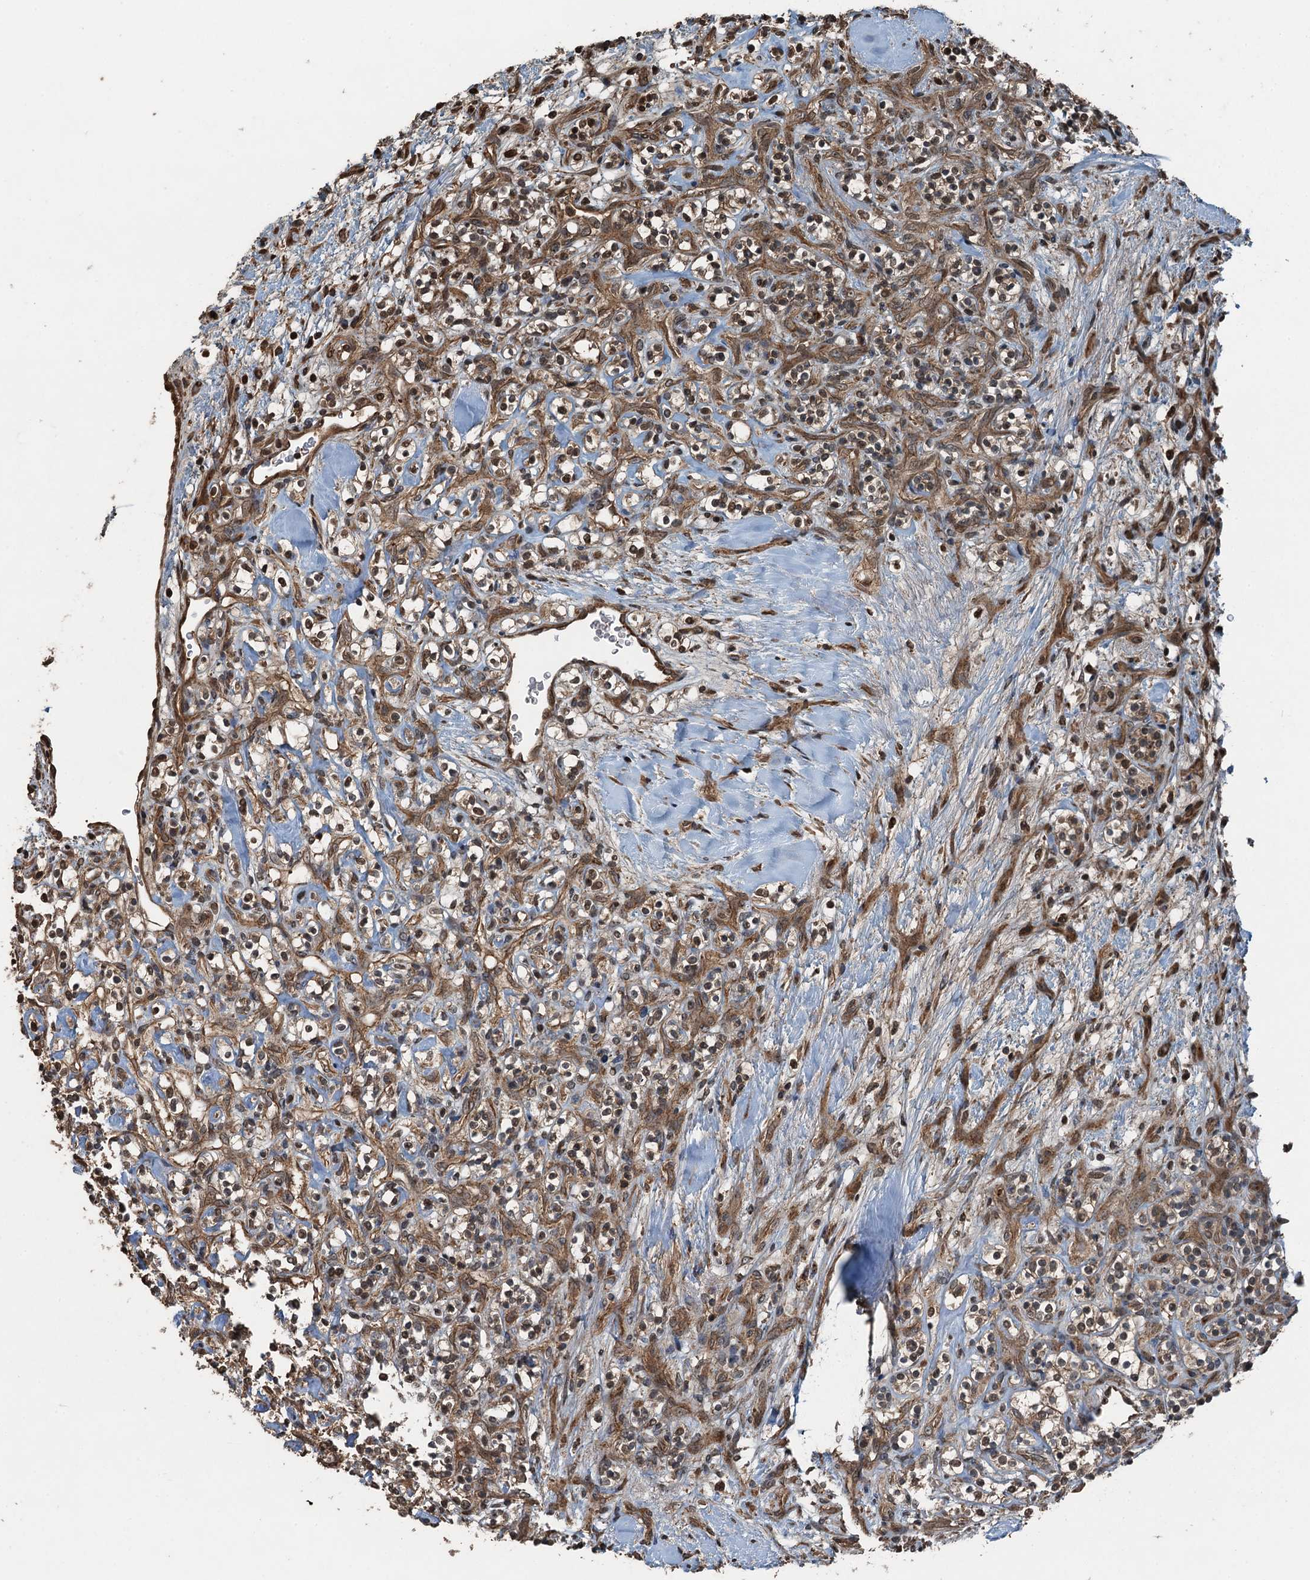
{"staining": {"intensity": "moderate", "quantity": ">75%", "location": "cytoplasmic/membranous,nuclear"}, "tissue": "renal cancer", "cell_type": "Tumor cells", "image_type": "cancer", "snomed": [{"axis": "morphology", "description": "Adenocarcinoma, NOS"}, {"axis": "topography", "description": "Kidney"}], "caption": "Renal cancer stained with DAB (3,3'-diaminobenzidine) immunohistochemistry shows medium levels of moderate cytoplasmic/membranous and nuclear positivity in about >75% of tumor cells. The staining is performed using DAB (3,3'-diaminobenzidine) brown chromogen to label protein expression. The nuclei are counter-stained blue using hematoxylin.", "gene": "TCTN1", "patient": {"sex": "male", "age": 77}}